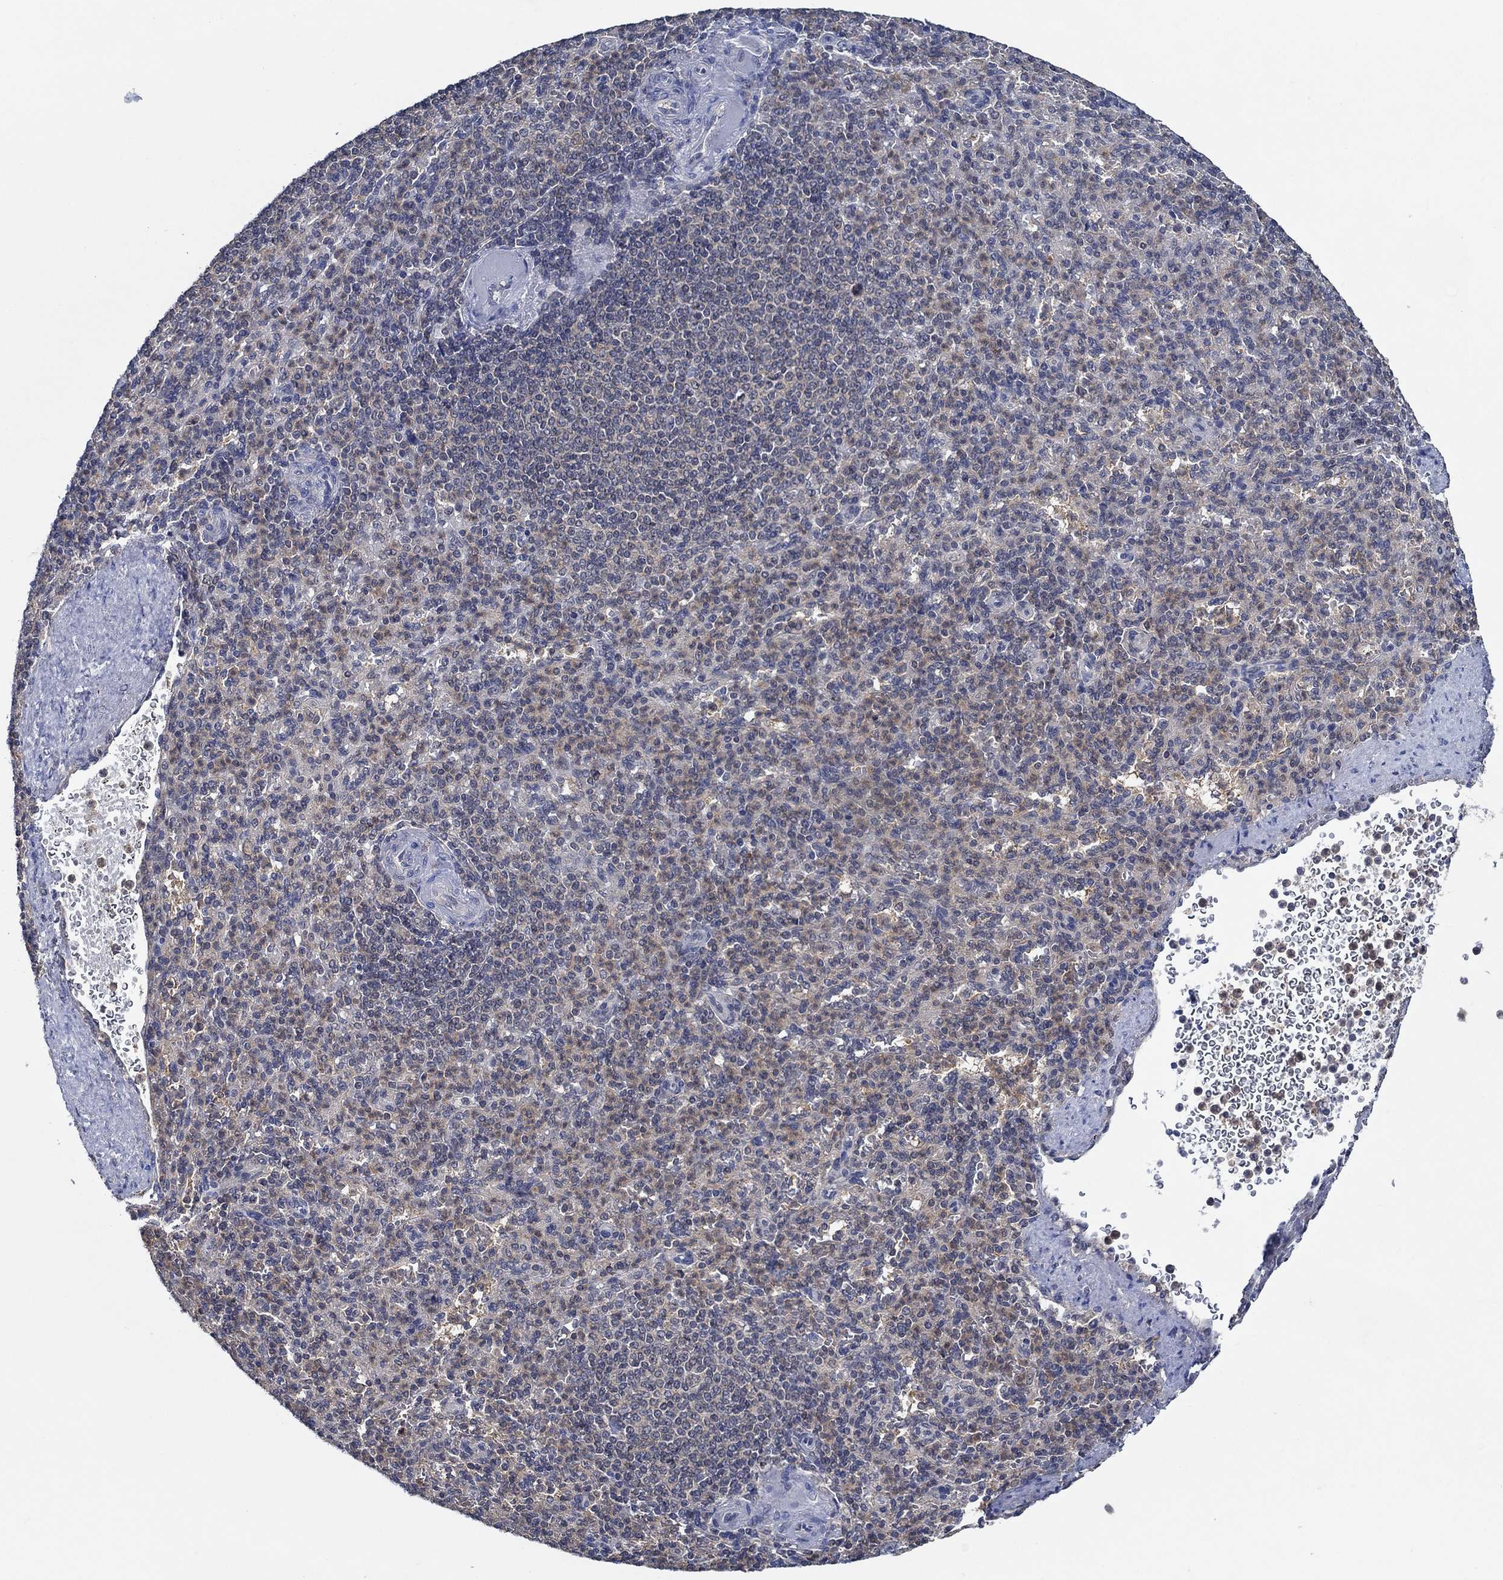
{"staining": {"intensity": "weak", "quantity": "25%-75%", "location": "cytoplasmic/membranous"}, "tissue": "spleen", "cell_type": "Cells in red pulp", "image_type": "normal", "snomed": [{"axis": "morphology", "description": "Normal tissue, NOS"}, {"axis": "topography", "description": "Spleen"}], "caption": "A brown stain highlights weak cytoplasmic/membranous staining of a protein in cells in red pulp of unremarkable spleen. Using DAB (brown) and hematoxylin (blue) stains, captured at high magnification using brightfield microscopy.", "gene": "DACT1", "patient": {"sex": "female", "age": 74}}